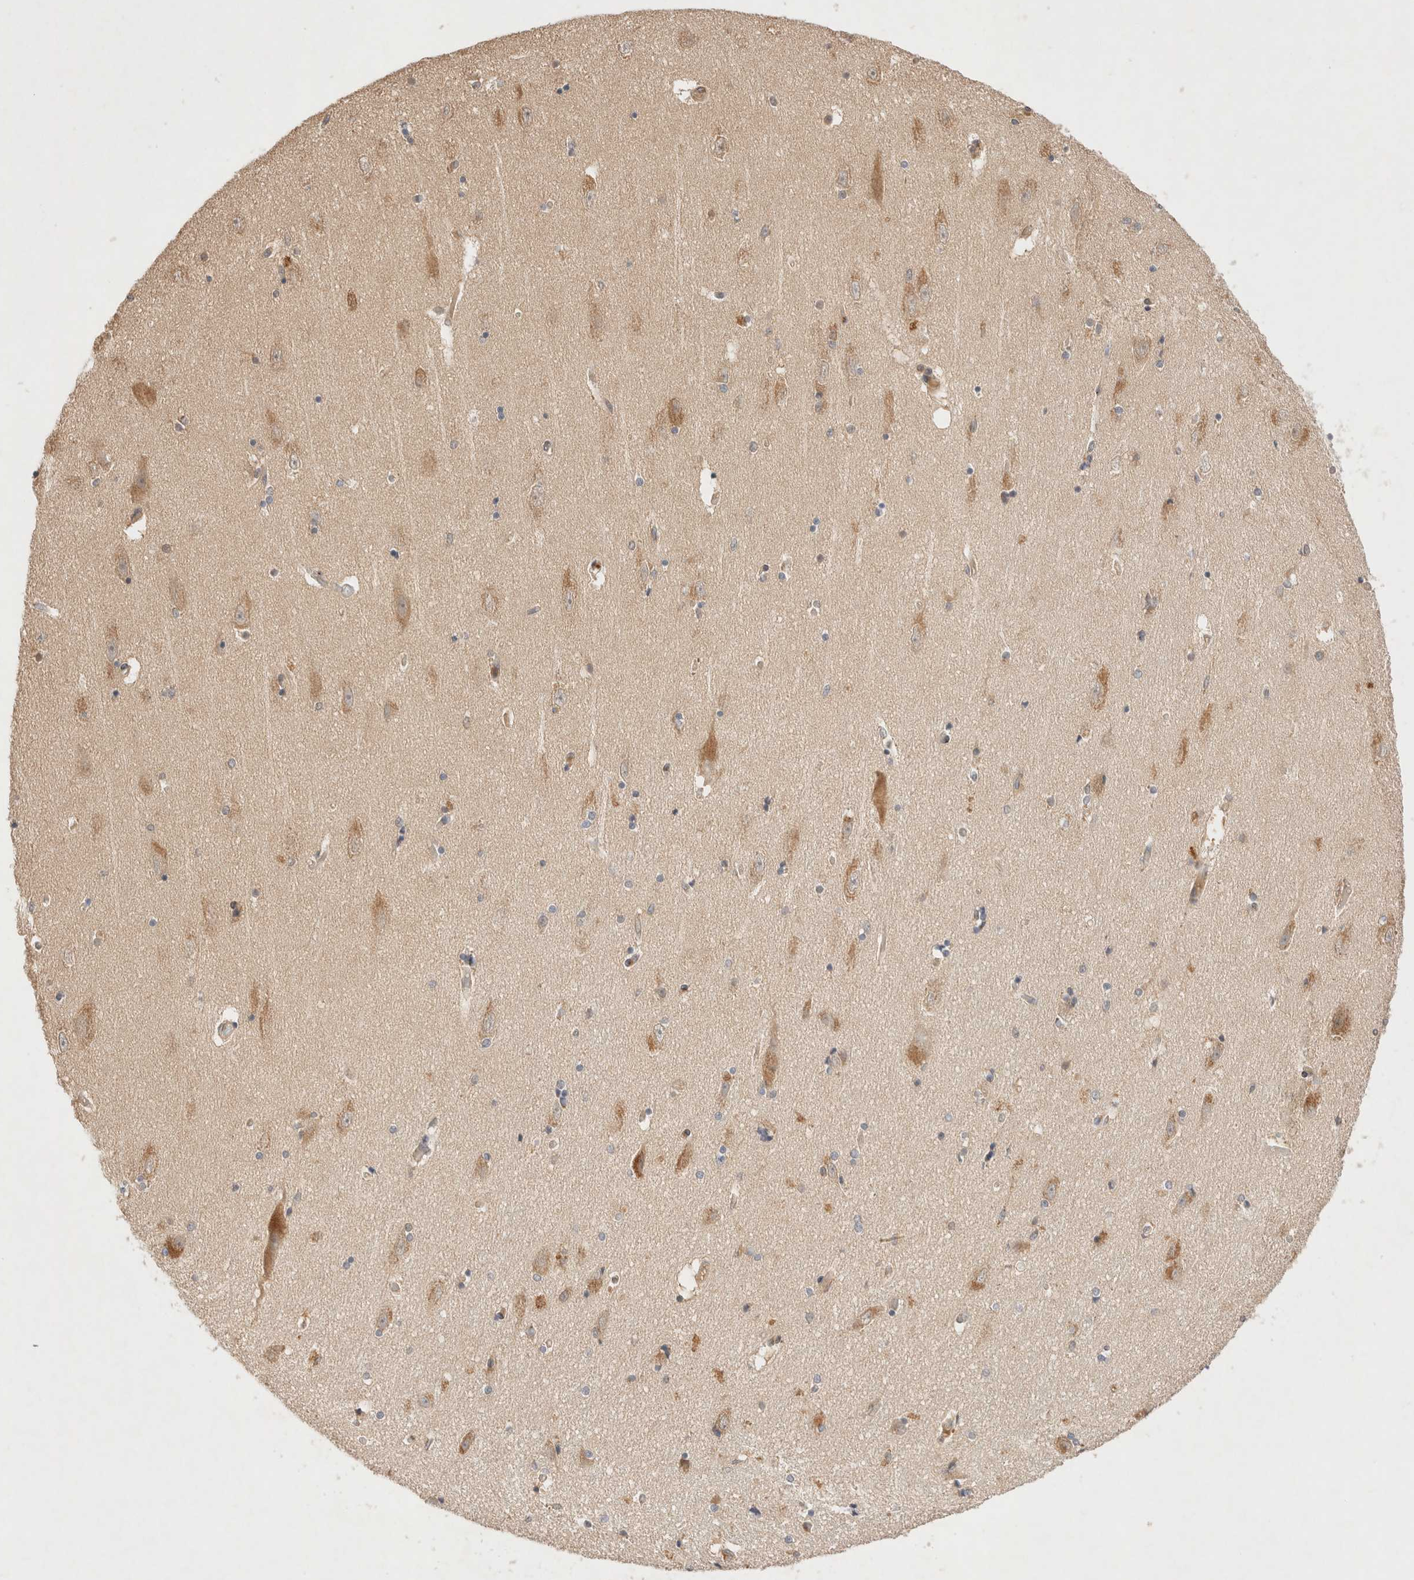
{"staining": {"intensity": "negative", "quantity": "none", "location": "none"}, "tissue": "hippocampus", "cell_type": "Glial cells", "image_type": "normal", "snomed": [{"axis": "morphology", "description": "Normal tissue, NOS"}, {"axis": "topography", "description": "Hippocampus"}], "caption": "A high-resolution micrograph shows immunohistochemistry staining of unremarkable hippocampus, which shows no significant expression in glial cells.", "gene": "CARNMT1", "patient": {"sex": "female", "age": 54}}